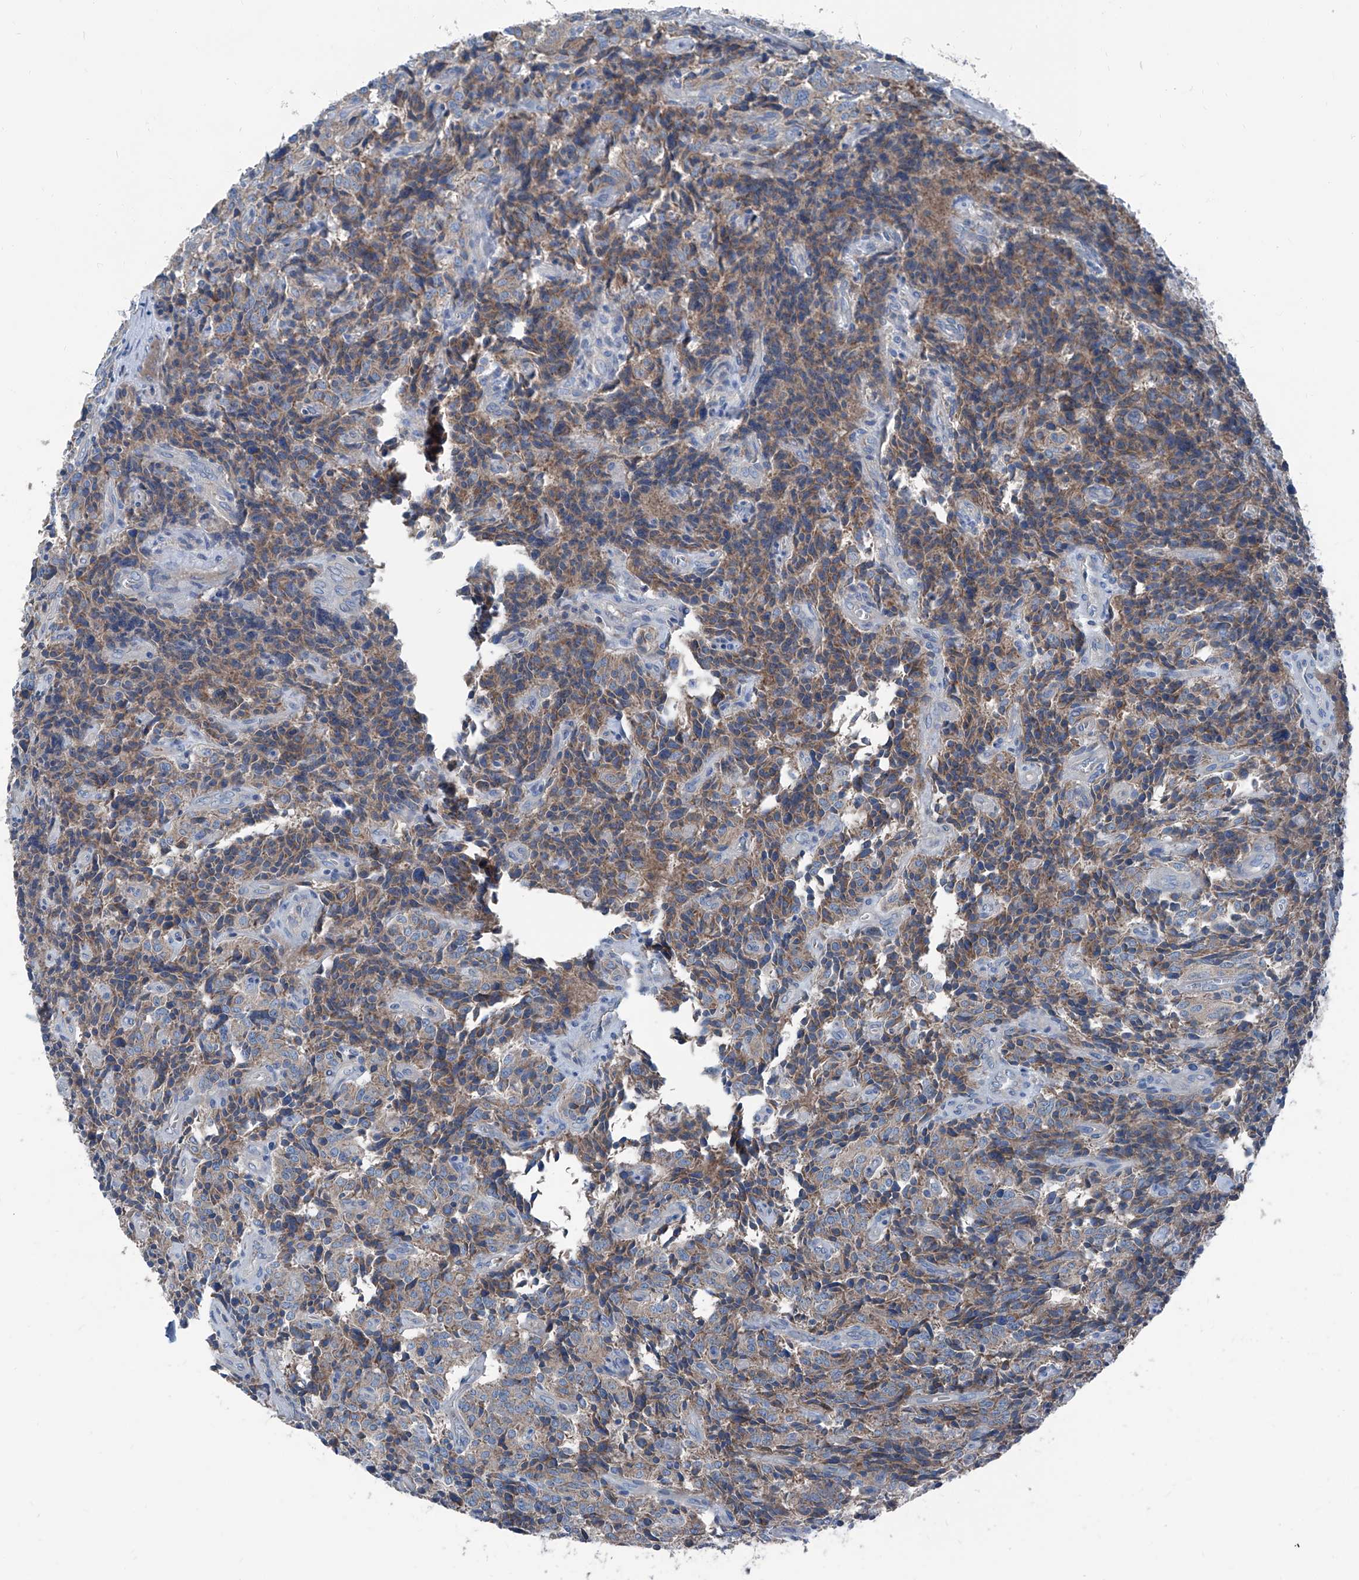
{"staining": {"intensity": "weak", "quantity": "25%-75%", "location": "cytoplasmic/membranous"}, "tissue": "carcinoid", "cell_type": "Tumor cells", "image_type": "cancer", "snomed": [{"axis": "morphology", "description": "Carcinoid, malignant, NOS"}, {"axis": "topography", "description": "Lung"}], "caption": "Immunohistochemistry (IHC) of carcinoid (malignant) displays low levels of weak cytoplasmic/membranous expression in approximately 25%-75% of tumor cells.", "gene": "GPAT3", "patient": {"sex": "female", "age": 46}}